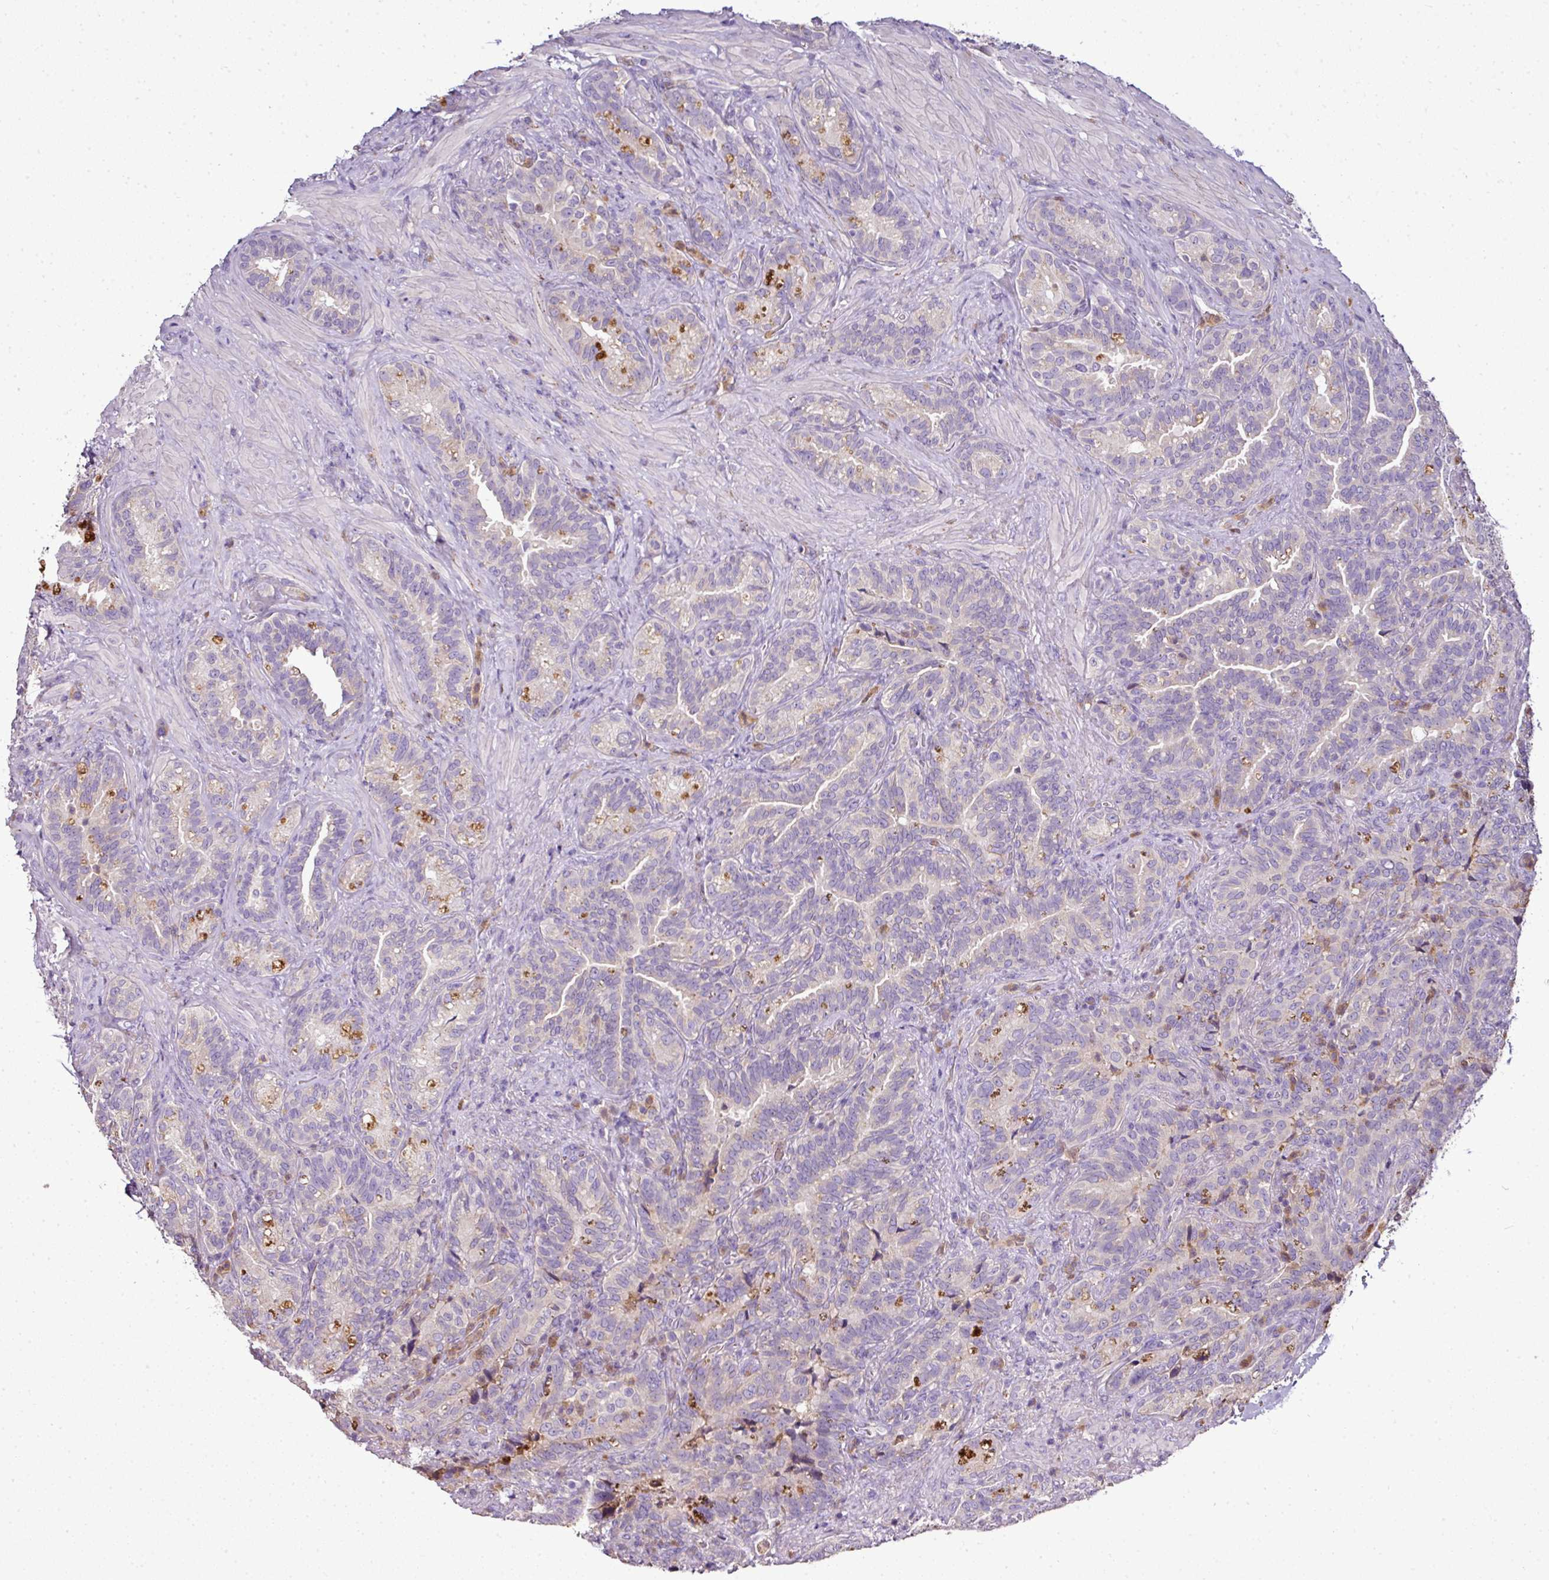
{"staining": {"intensity": "moderate", "quantity": "25%-75%", "location": "cytoplasmic/membranous"}, "tissue": "seminal vesicle", "cell_type": "Glandular cells", "image_type": "normal", "snomed": [{"axis": "morphology", "description": "Normal tissue, NOS"}, {"axis": "topography", "description": "Seminal veicle"}], "caption": "Protein expression analysis of normal human seminal vesicle reveals moderate cytoplasmic/membranous expression in approximately 25%-75% of glandular cells. (DAB = brown stain, brightfield microscopy at high magnification).", "gene": "CAB39L", "patient": {"sex": "male", "age": 68}}